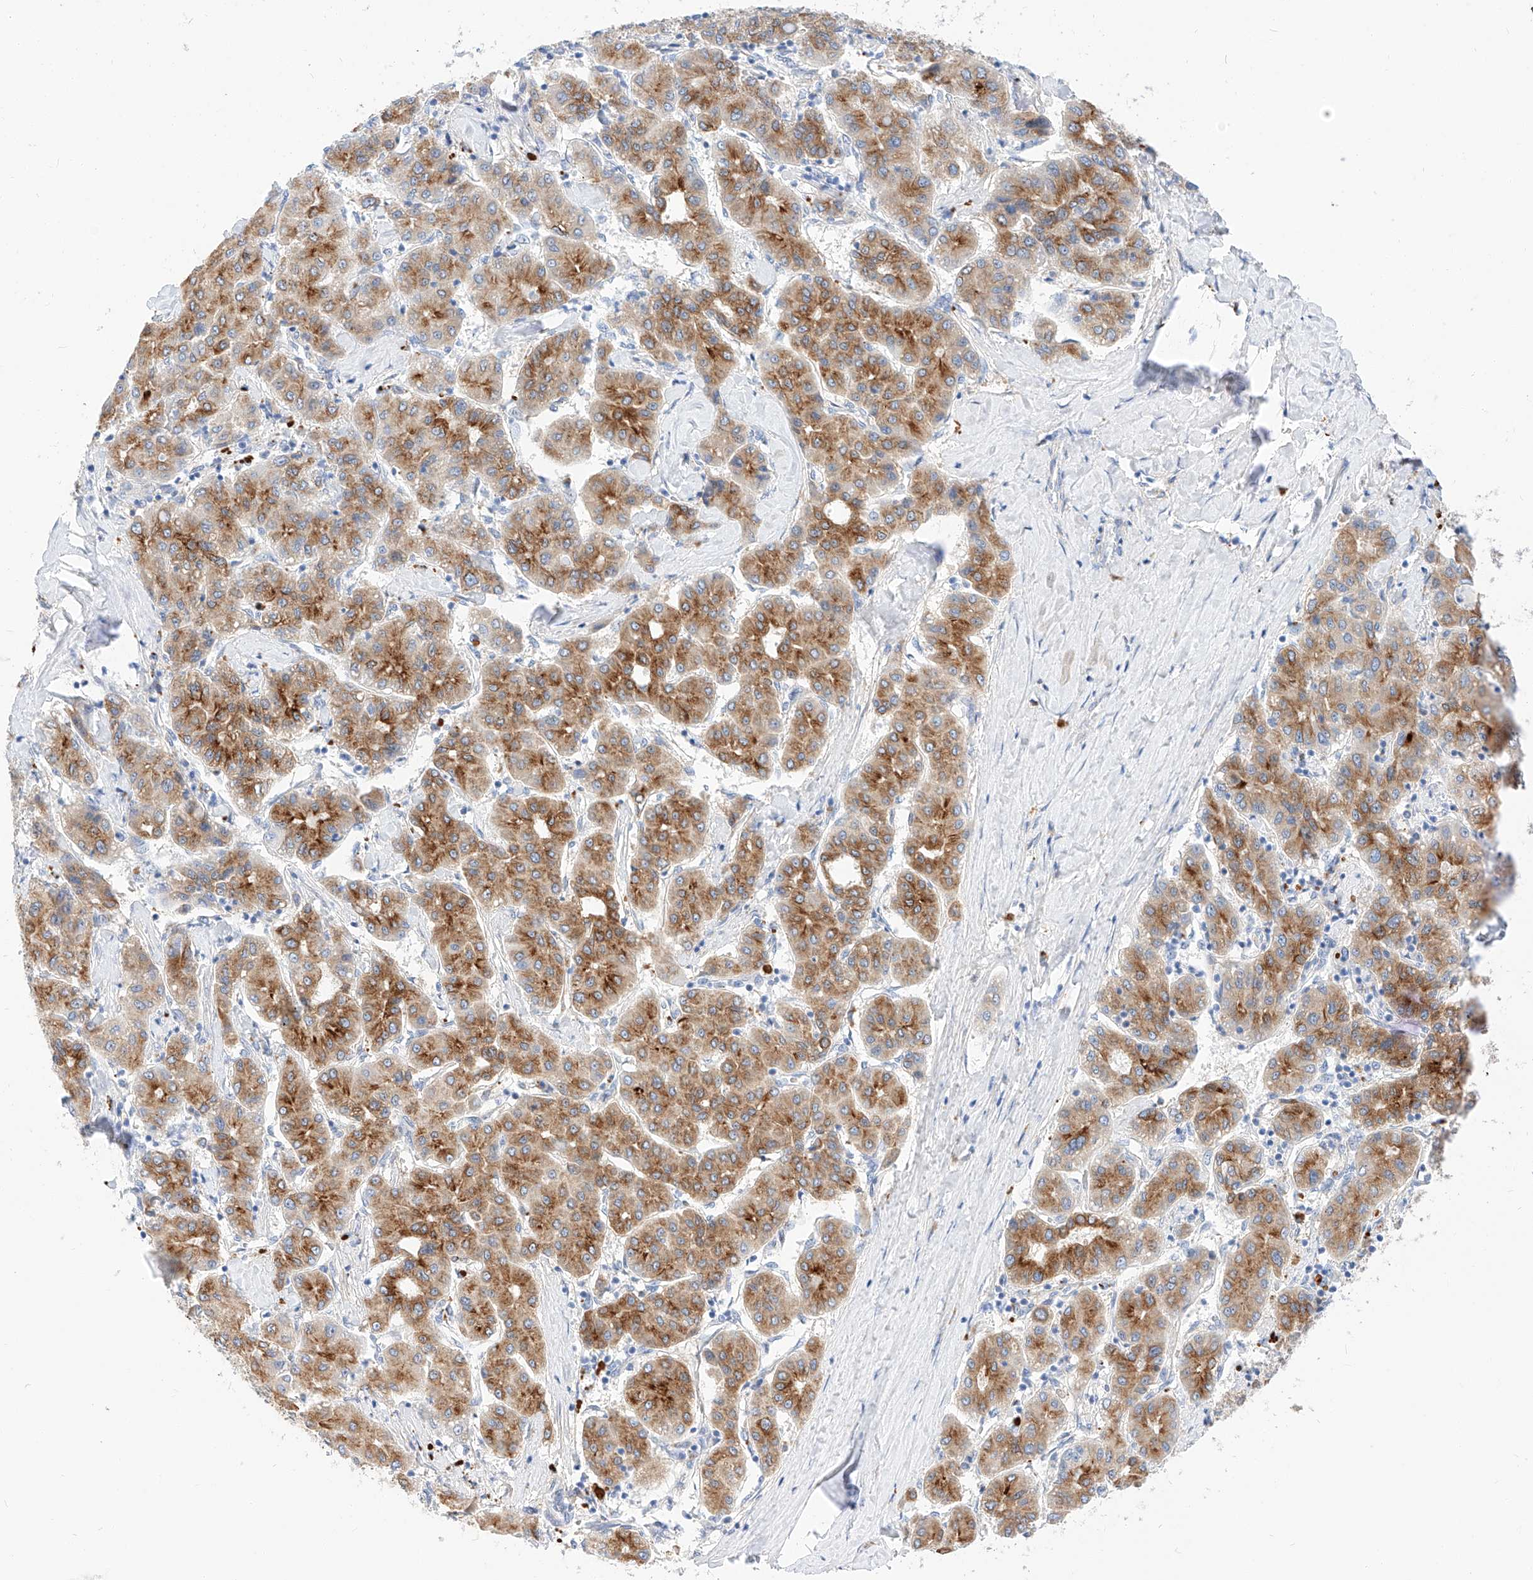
{"staining": {"intensity": "moderate", "quantity": ">75%", "location": "cytoplasmic/membranous"}, "tissue": "liver cancer", "cell_type": "Tumor cells", "image_type": "cancer", "snomed": [{"axis": "morphology", "description": "Carcinoma, Hepatocellular, NOS"}, {"axis": "topography", "description": "Liver"}], "caption": "High-magnification brightfield microscopy of hepatocellular carcinoma (liver) stained with DAB (3,3'-diaminobenzidine) (brown) and counterstained with hematoxylin (blue). tumor cells exhibit moderate cytoplasmic/membranous expression is appreciated in approximately>75% of cells.", "gene": "MAP7", "patient": {"sex": "male", "age": 65}}